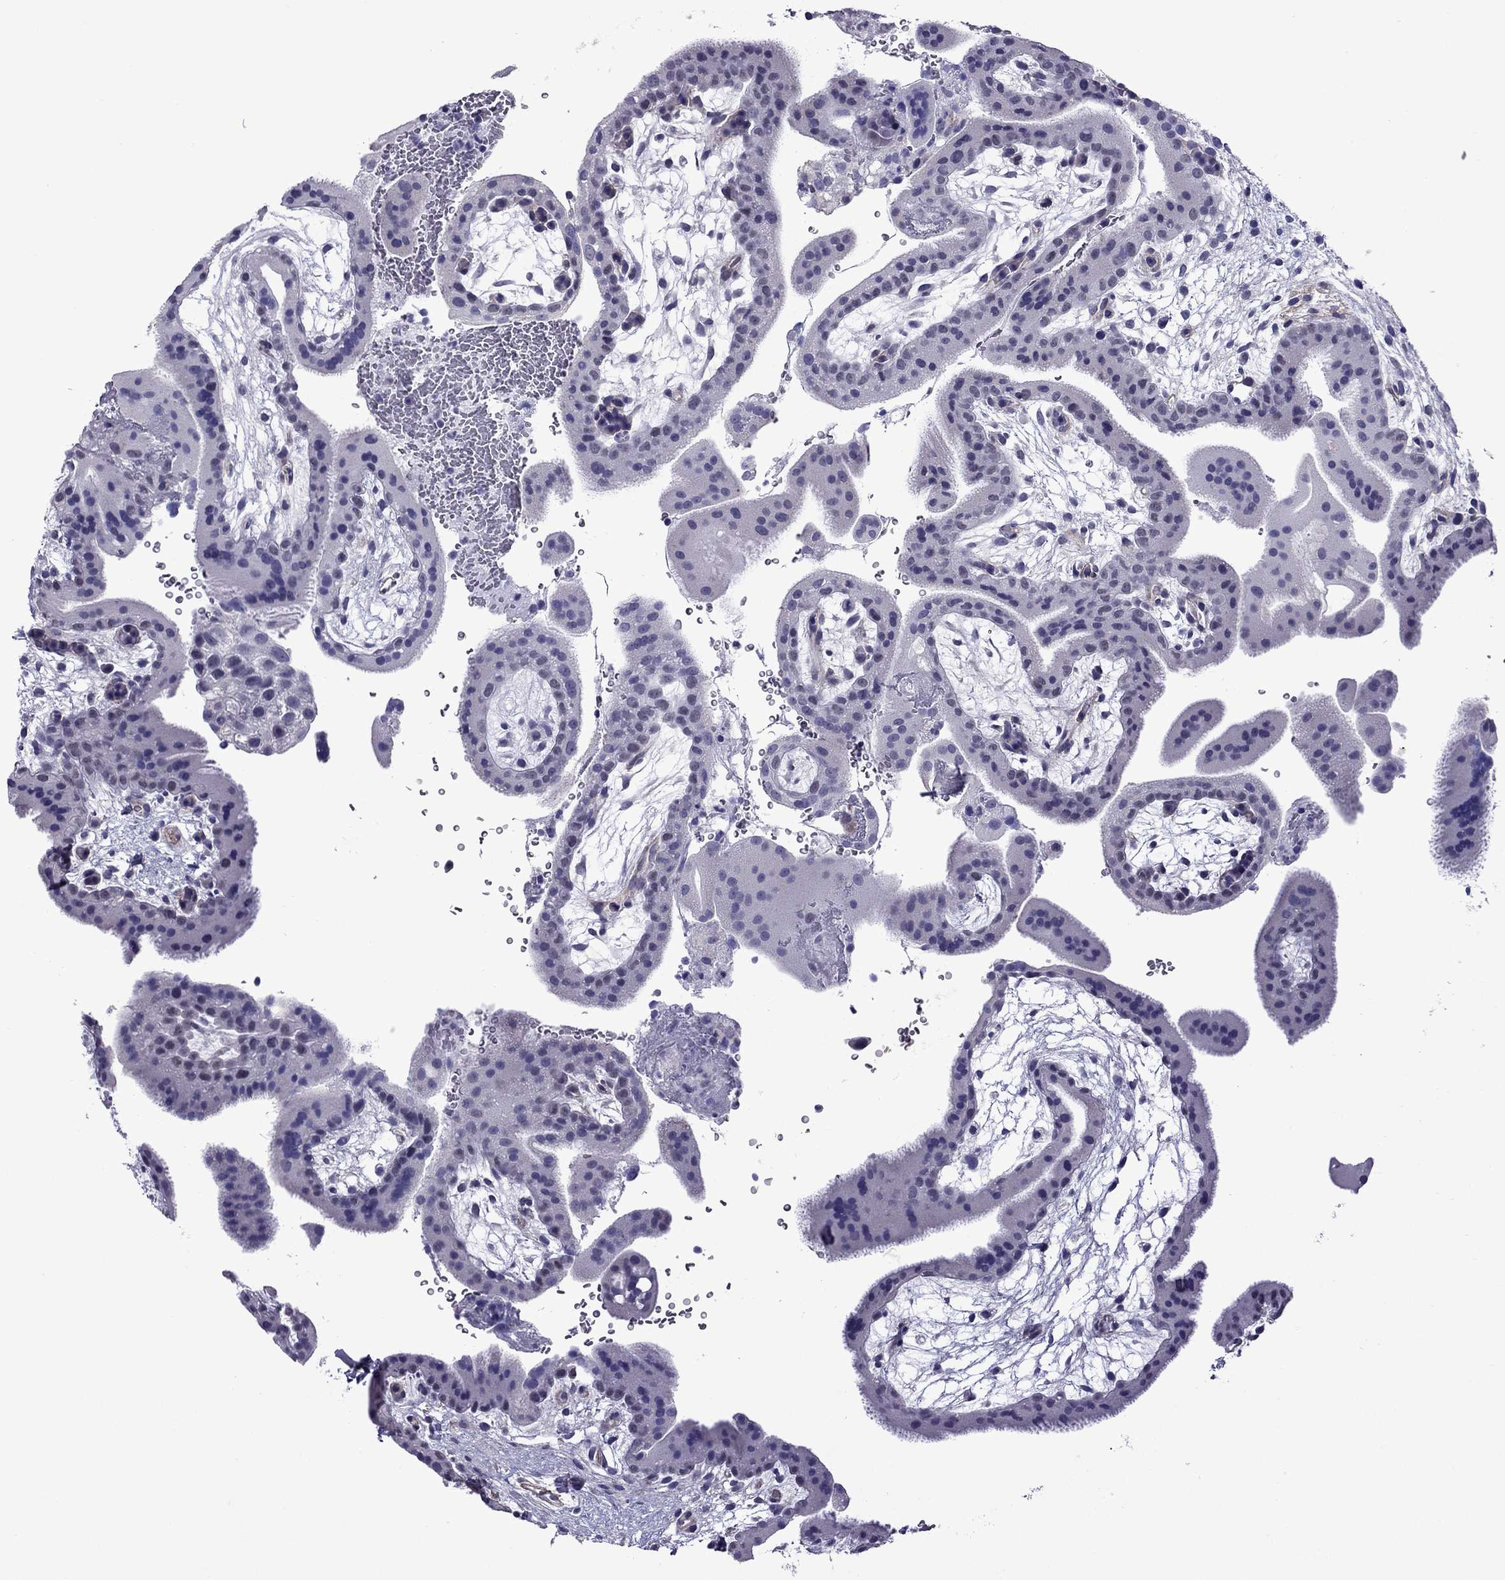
{"staining": {"intensity": "negative", "quantity": "none", "location": "none"}, "tissue": "placenta", "cell_type": "Decidual cells", "image_type": "normal", "snomed": [{"axis": "morphology", "description": "Normal tissue, NOS"}, {"axis": "topography", "description": "Placenta"}], "caption": "A high-resolution micrograph shows immunohistochemistry (IHC) staining of benign placenta, which exhibits no significant expression in decidual cells. The staining is performed using DAB brown chromogen with nuclei counter-stained in using hematoxylin.", "gene": "CHRNA5", "patient": {"sex": "female", "age": 19}}